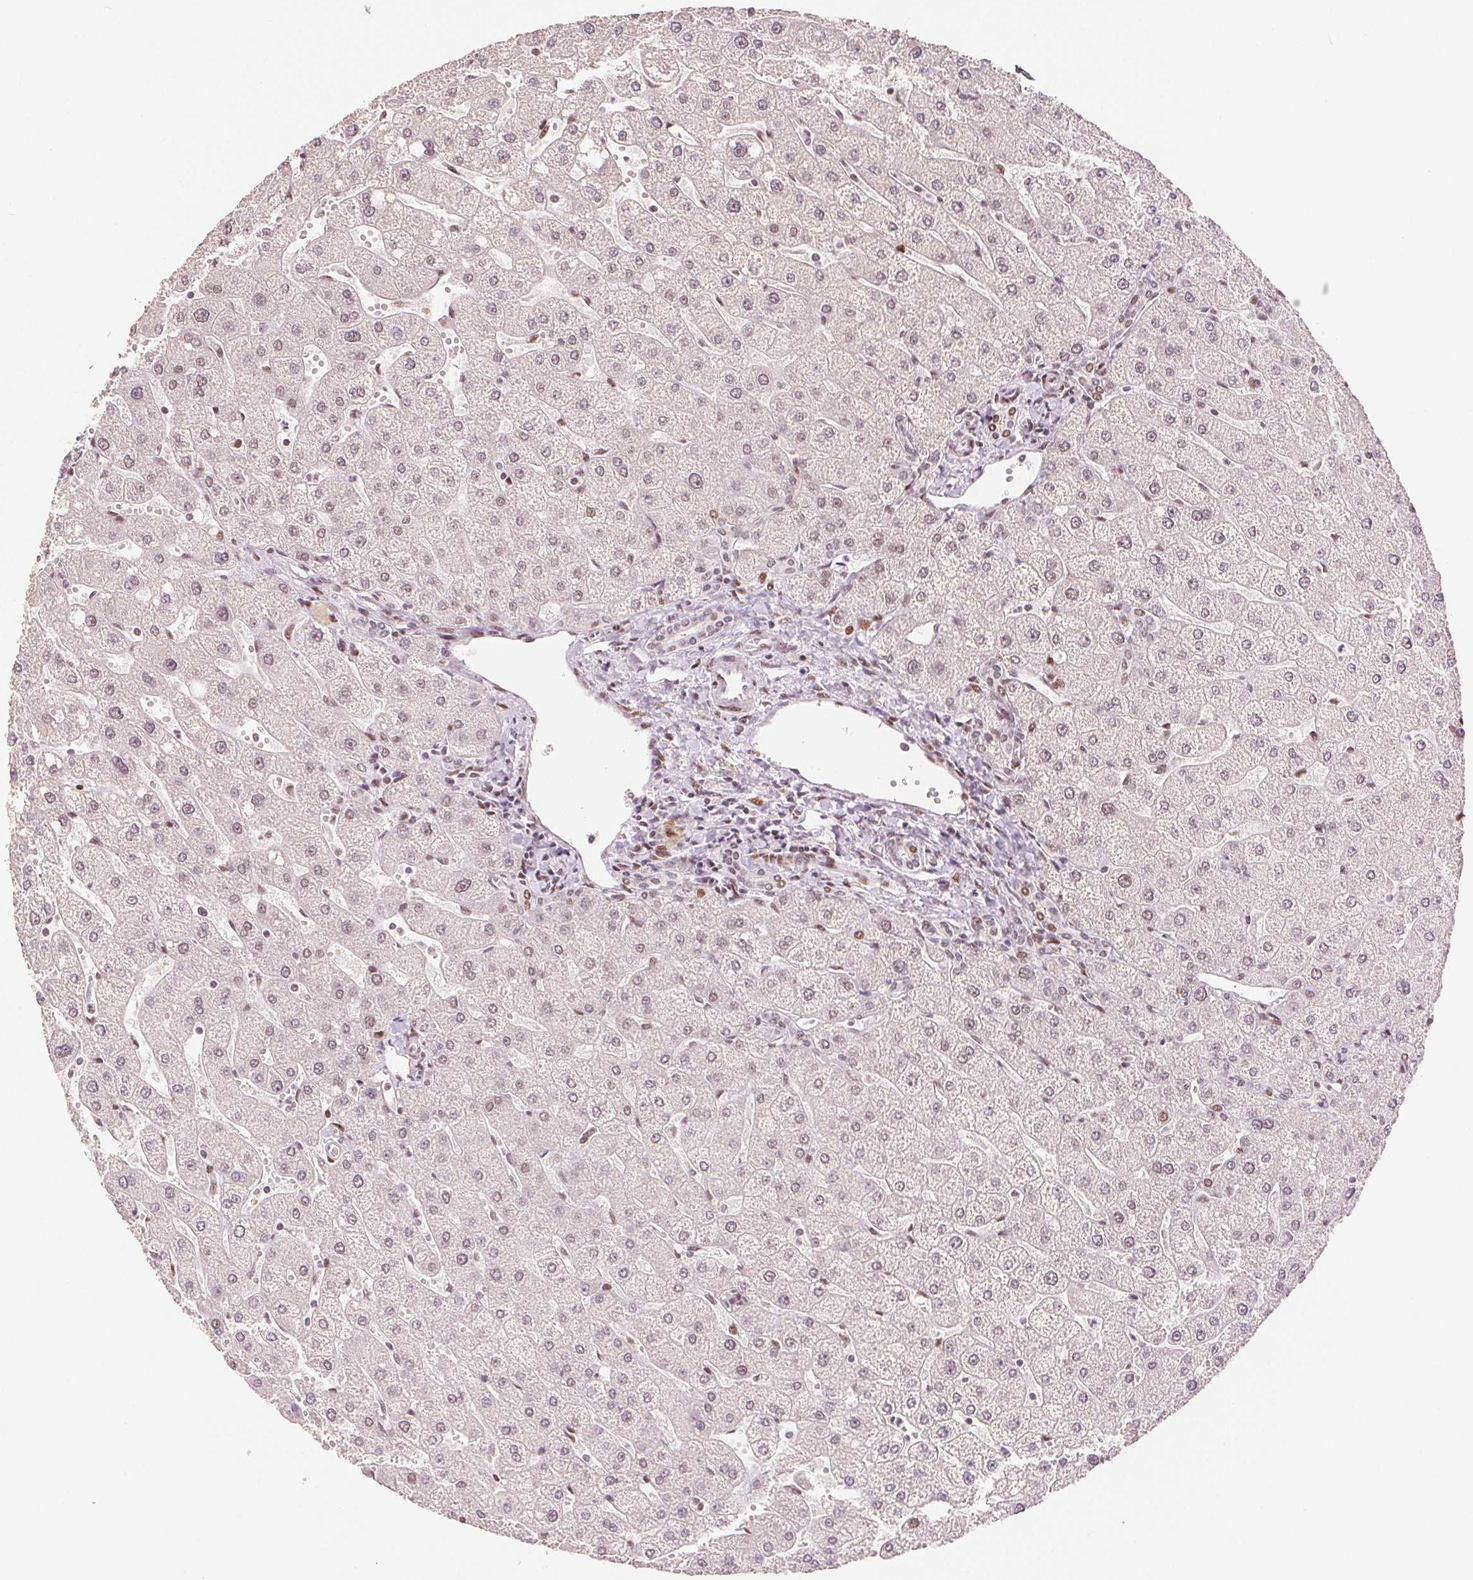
{"staining": {"intensity": "weak", "quantity": ">75%", "location": "nuclear"}, "tissue": "liver", "cell_type": "Cholangiocytes", "image_type": "normal", "snomed": [{"axis": "morphology", "description": "Normal tissue, NOS"}, {"axis": "topography", "description": "Liver"}], "caption": "Brown immunohistochemical staining in unremarkable liver exhibits weak nuclear positivity in about >75% of cholangiocytes.", "gene": "ZNF703", "patient": {"sex": "male", "age": 67}}